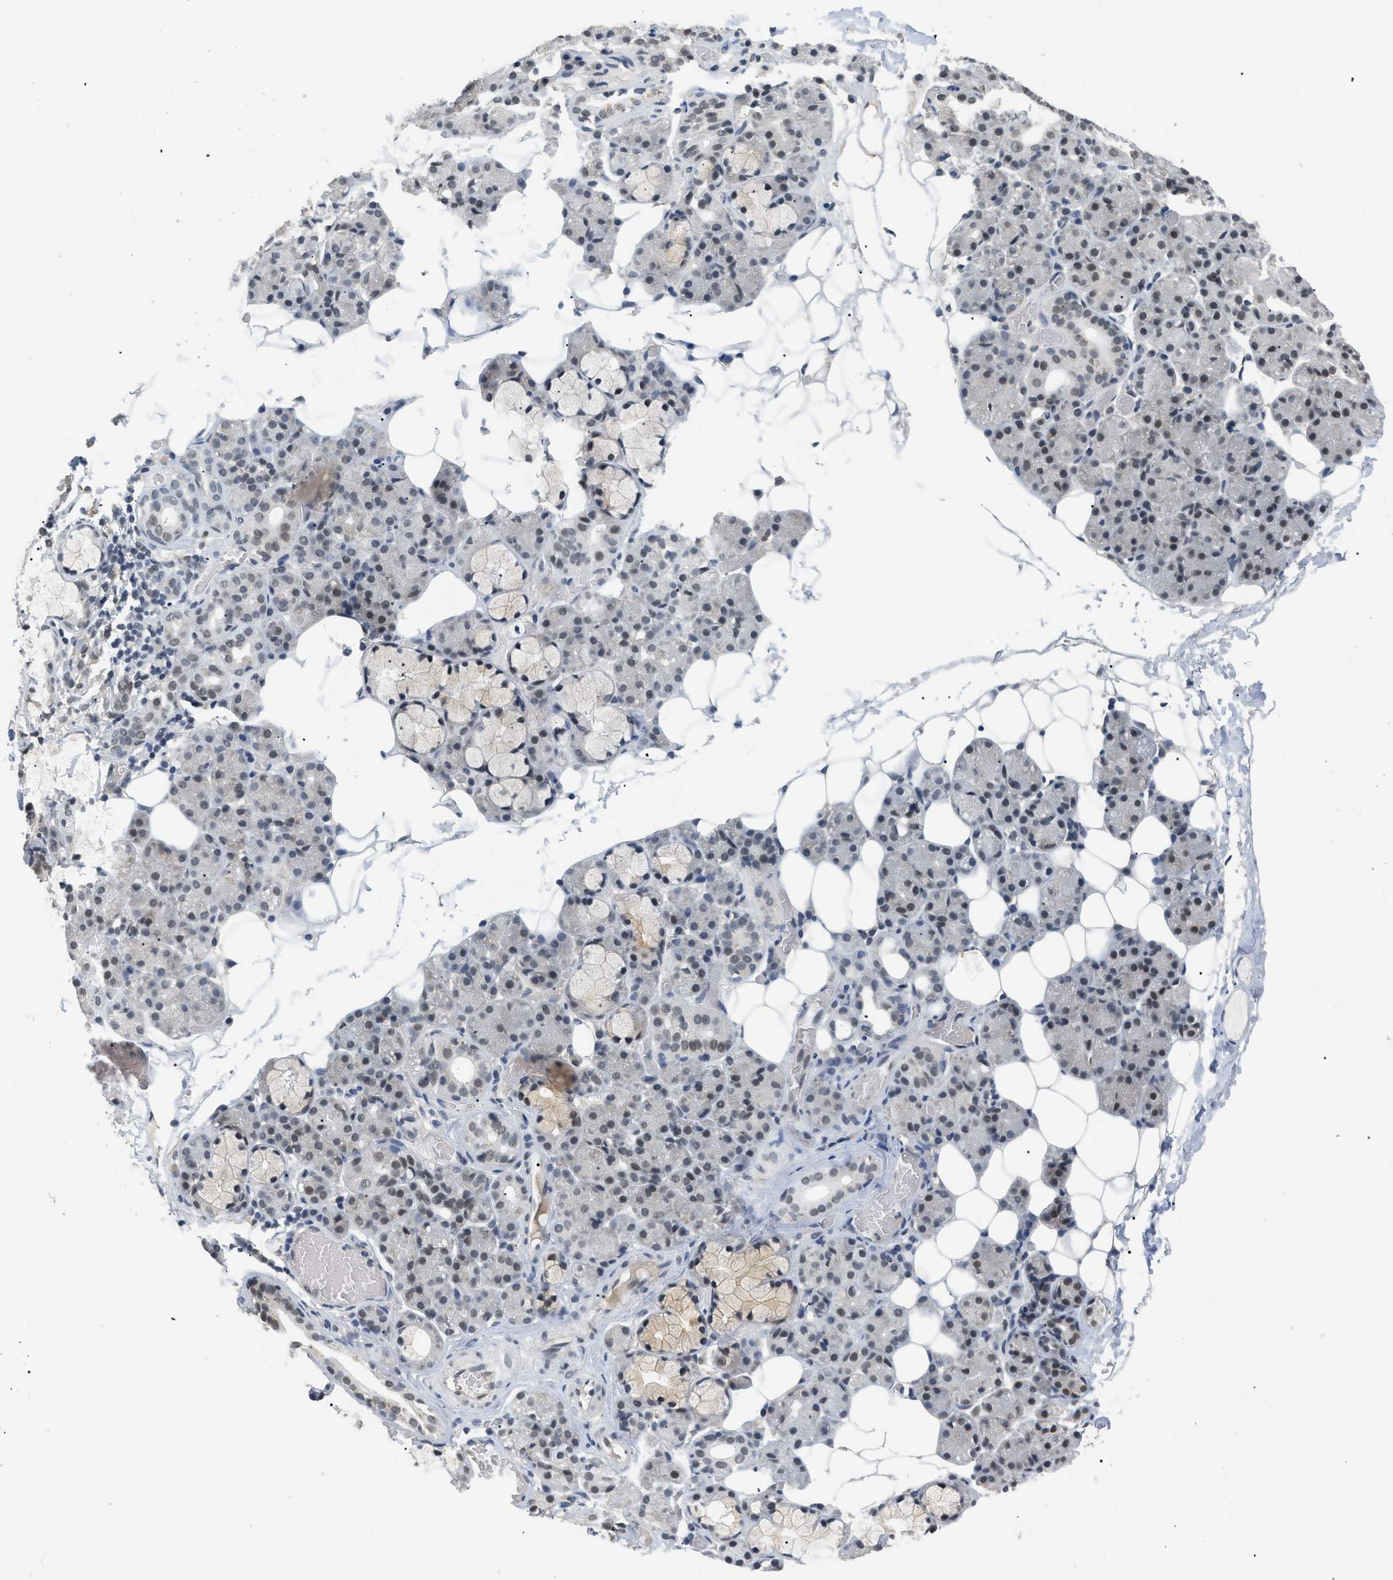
{"staining": {"intensity": "moderate", "quantity": "<25%", "location": "nuclear"}, "tissue": "salivary gland", "cell_type": "Glandular cells", "image_type": "normal", "snomed": [{"axis": "morphology", "description": "Normal tissue, NOS"}, {"axis": "topography", "description": "Salivary gland"}], "caption": "Immunohistochemical staining of unremarkable human salivary gland demonstrates <25% levels of moderate nuclear protein expression in about <25% of glandular cells.", "gene": "MZF1", "patient": {"sex": "male", "age": 63}}